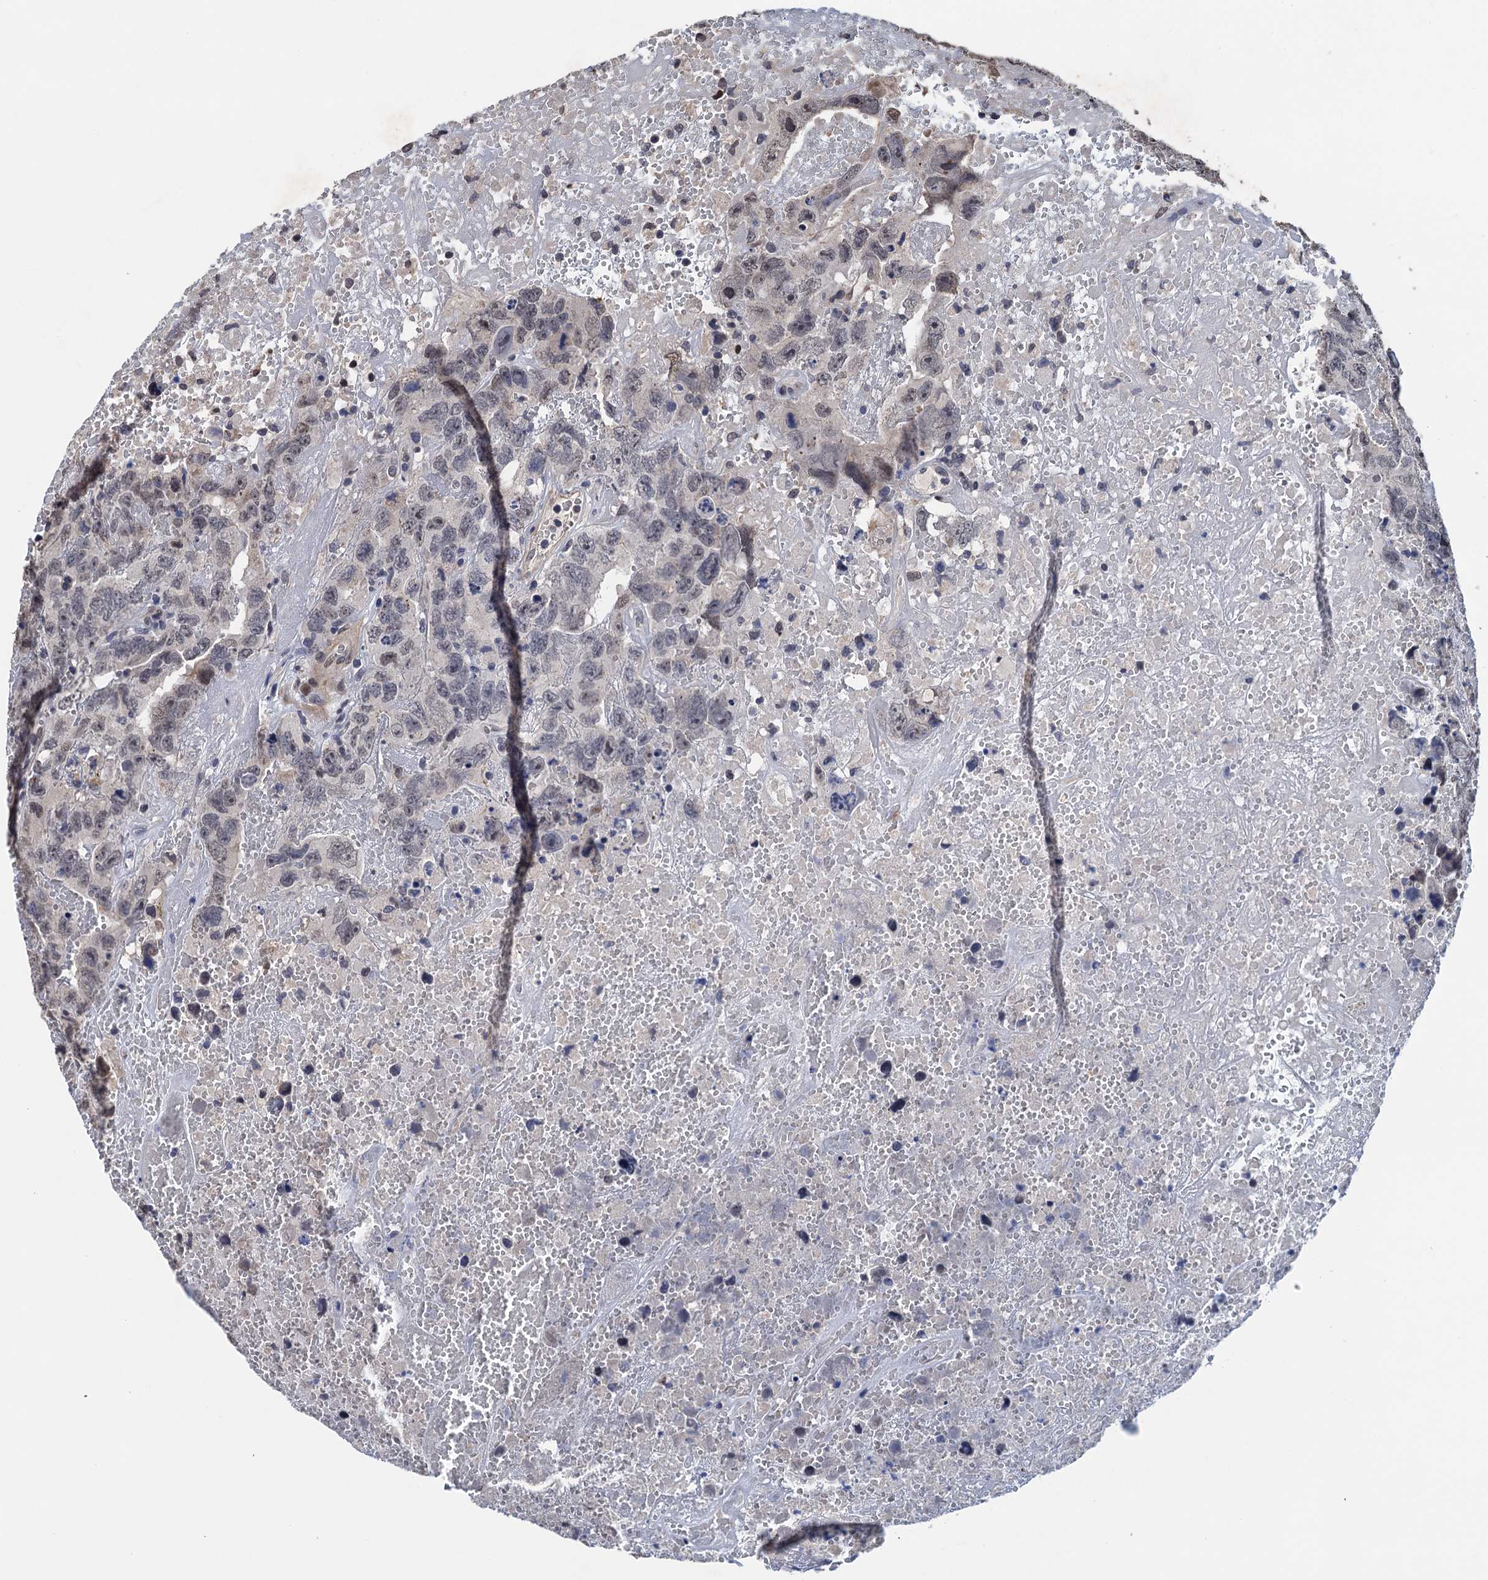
{"staining": {"intensity": "negative", "quantity": "none", "location": "none"}, "tissue": "testis cancer", "cell_type": "Tumor cells", "image_type": "cancer", "snomed": [{"axis": "morphology", "description": "Carcinoma, Embryonal, NOS"}, {"axis": "topography", "description": "Testis"}], "caption": "This is an immunohistochemistry (IHC) photomicrograph of testis embryonal carcinoma. There is no expression in tumor cells.", "gene": "ART5", "patient": {"sex": "male", "age": 45}}